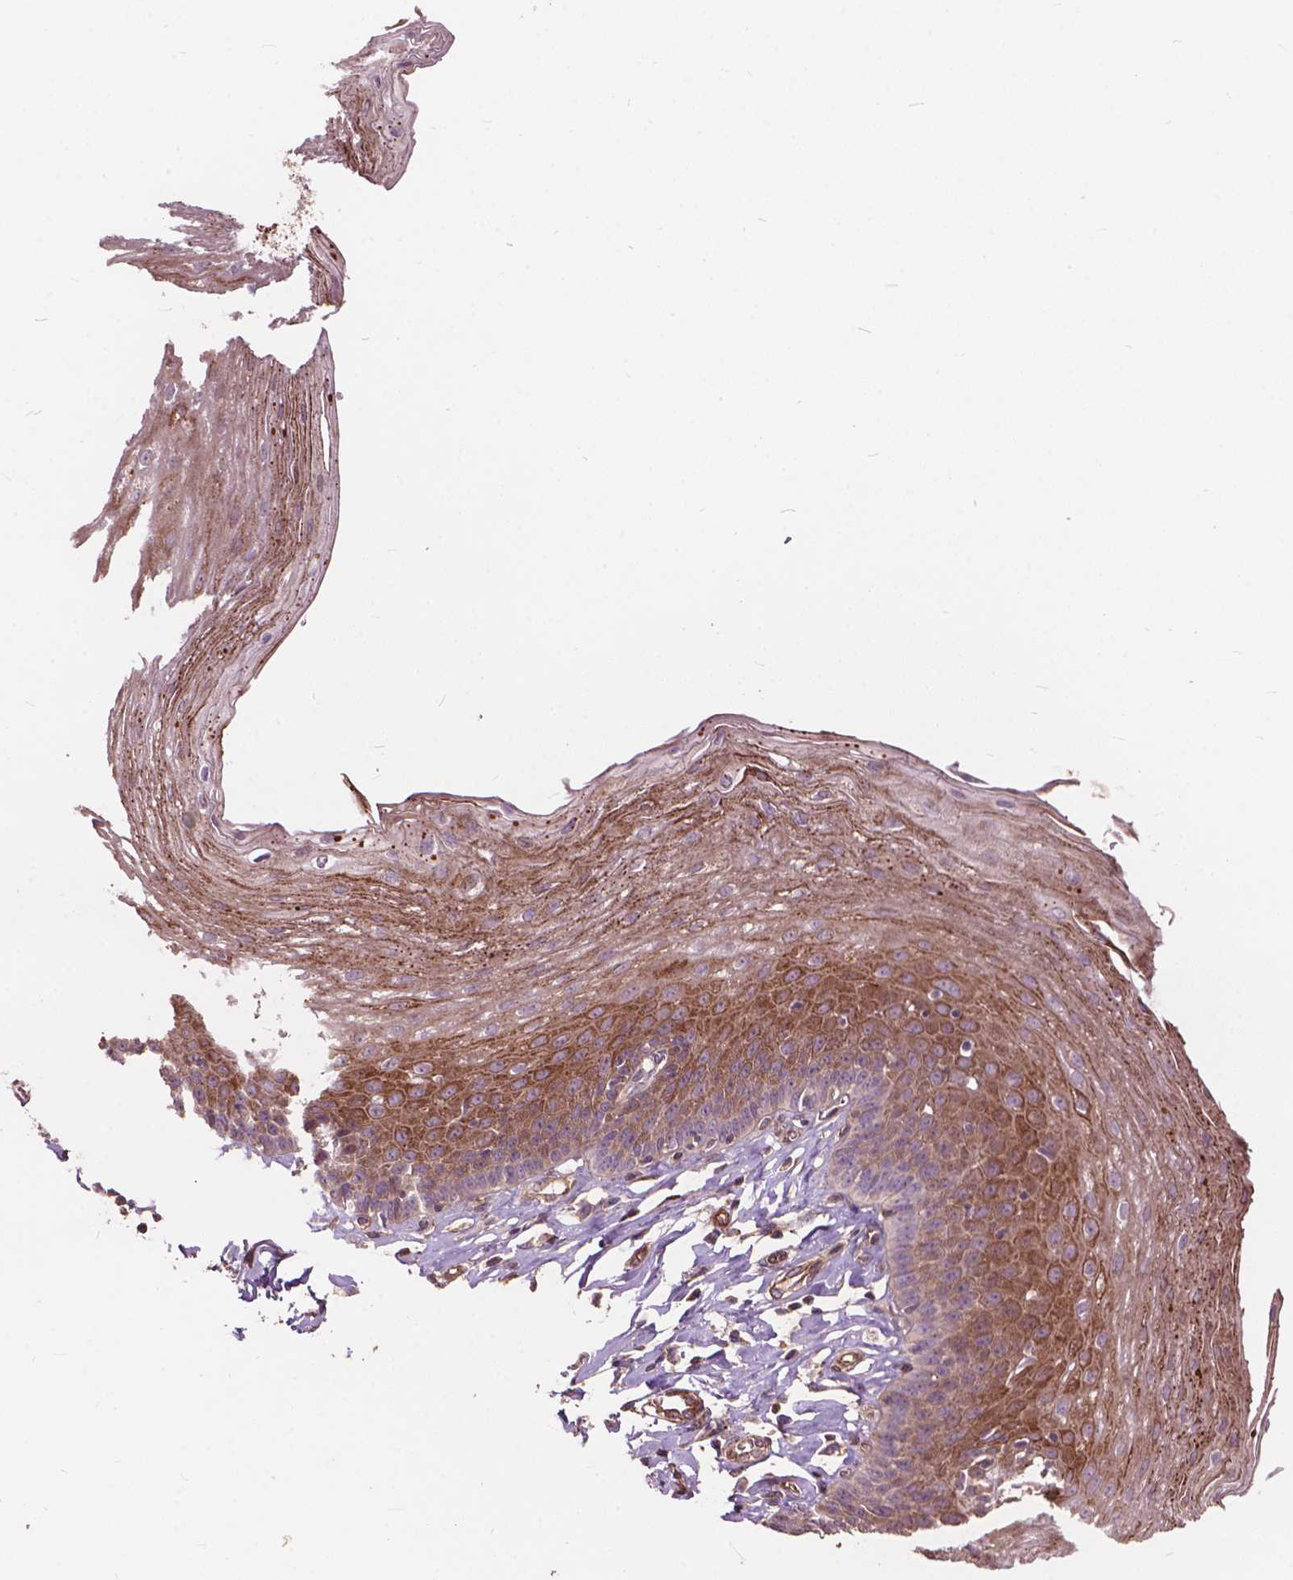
{"staining": {"intensity": "moderate", "quantity": "25%-75%", "location": "cytoplasmic/membranous"}, "tissue": "esophagus", "cell_type": "Squamous epithelial cells", "image_type": "normal", "snomed": [{"axis": "morphology", "description": "Normal tissue, NOS"}, {"axis": "topography", "description": "Esophagus"}], "caption": "The micrograph displays a brown stain indicating the presence of a protein in the cytoplasmic/membranous of squamous epithelial cells in esophagus.", "gene": "FNIP1", "patient": {"sex": "female", "age": 81}}